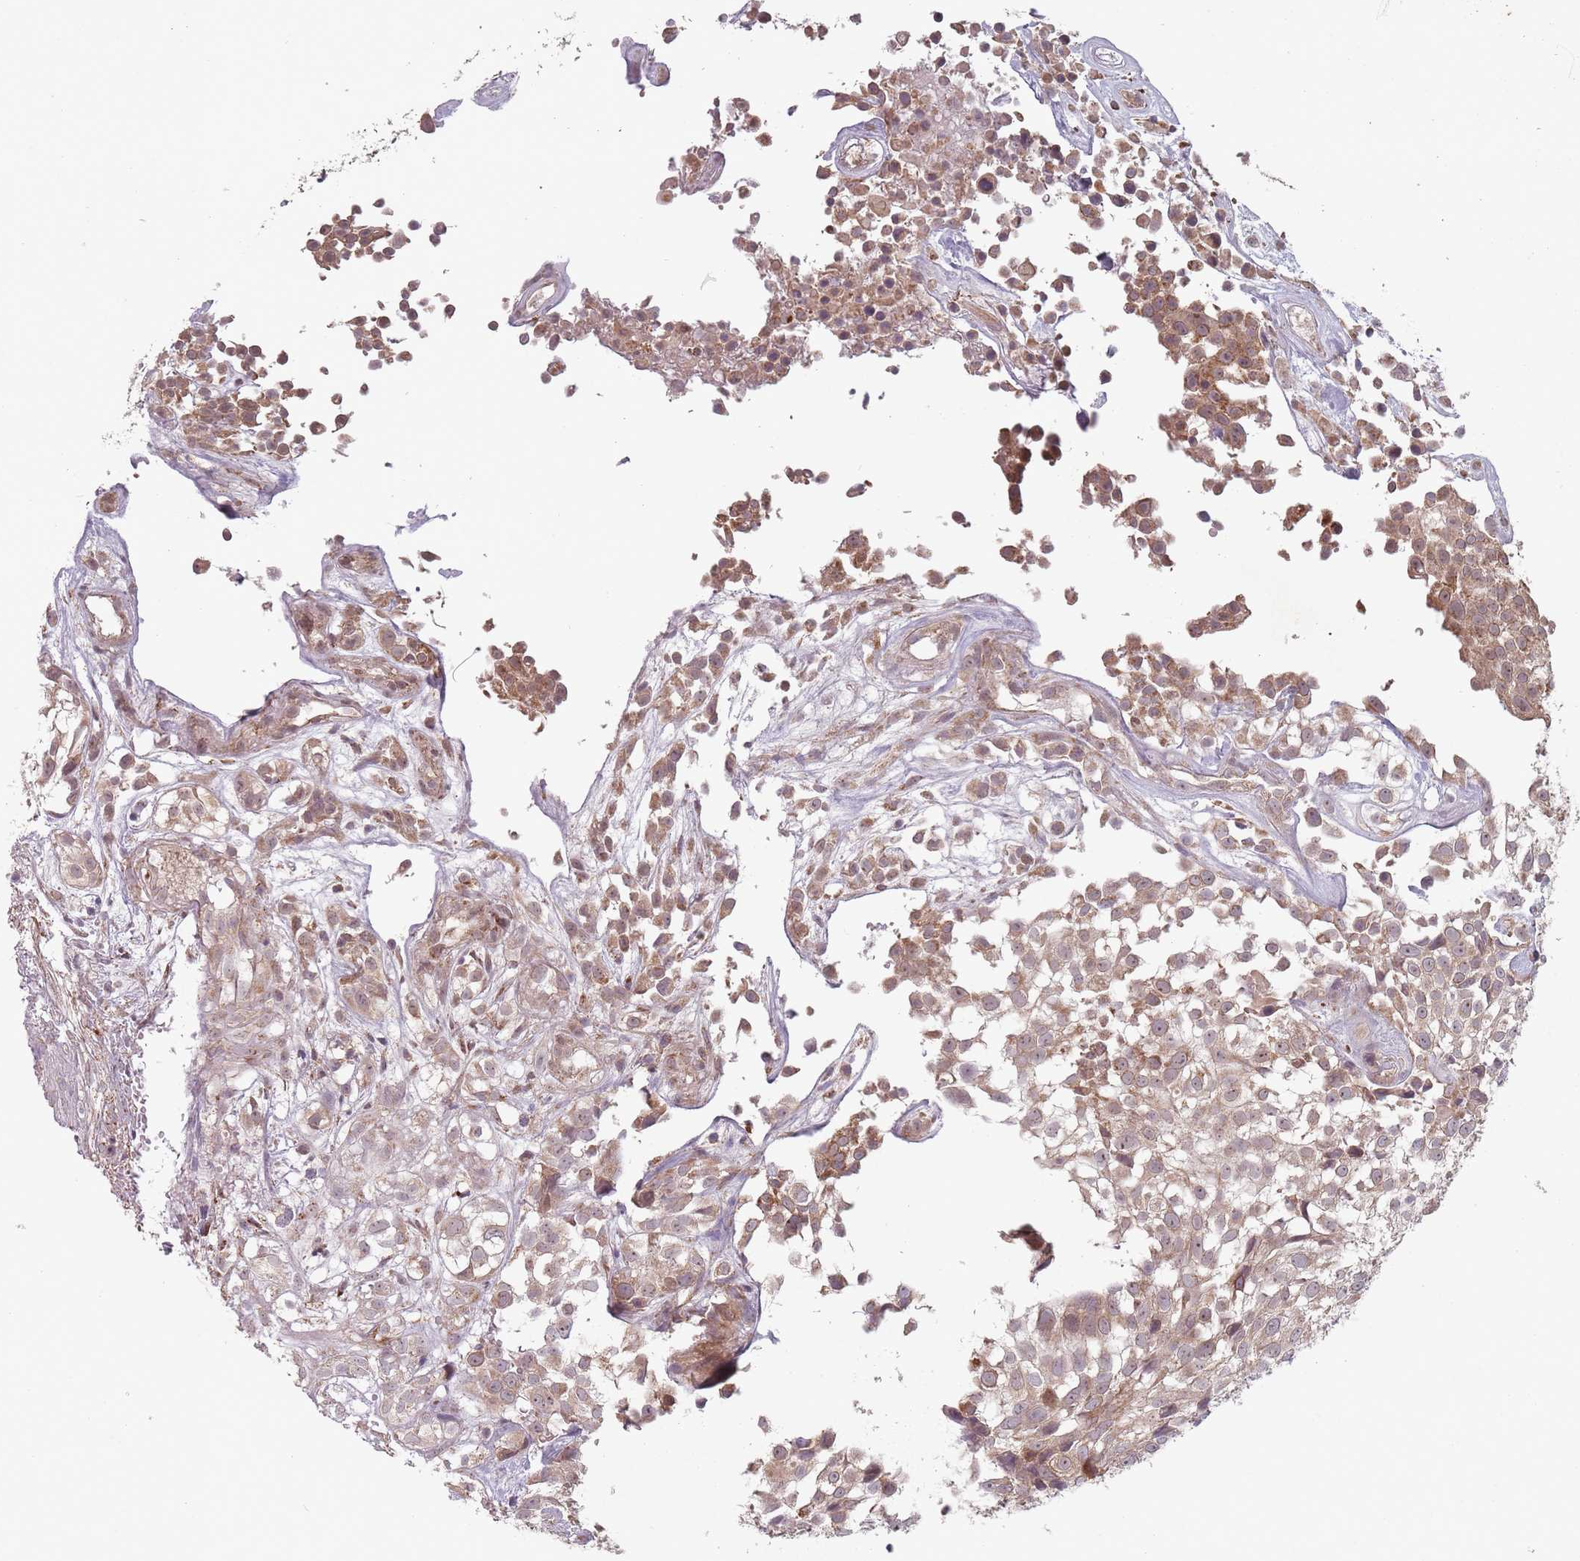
{"staining": {"intensity": "moderate", "quantity": ">75%", "location": "cytoplasmic/membranous"}, "tissue": "urothelial cancer", "cell_type": "Tumor cells", "image_type": "cancer", "snomed": [{"axis": "morphology", "description": "Urothelial carcinoma, High grade"}, {"axis": "topography", "description": "Urinary bladder"}], "caption": "High-magnification brightfield microscopy of urothelial cancer stained with DAB (3,3'-diaminobenzidine) (brown) and counterstained with hematoxylin (blue). tumor cells exhibit moderate cytoplasmic/membranous positivity is seen in approximately>75% of cells. (Stains: DAB in brown, nuclei in blue, Microscopy: brightfield microscopy at high magnification).", "gene": "OR10Q1", "patient": {"sex": "male", "age": 56}}